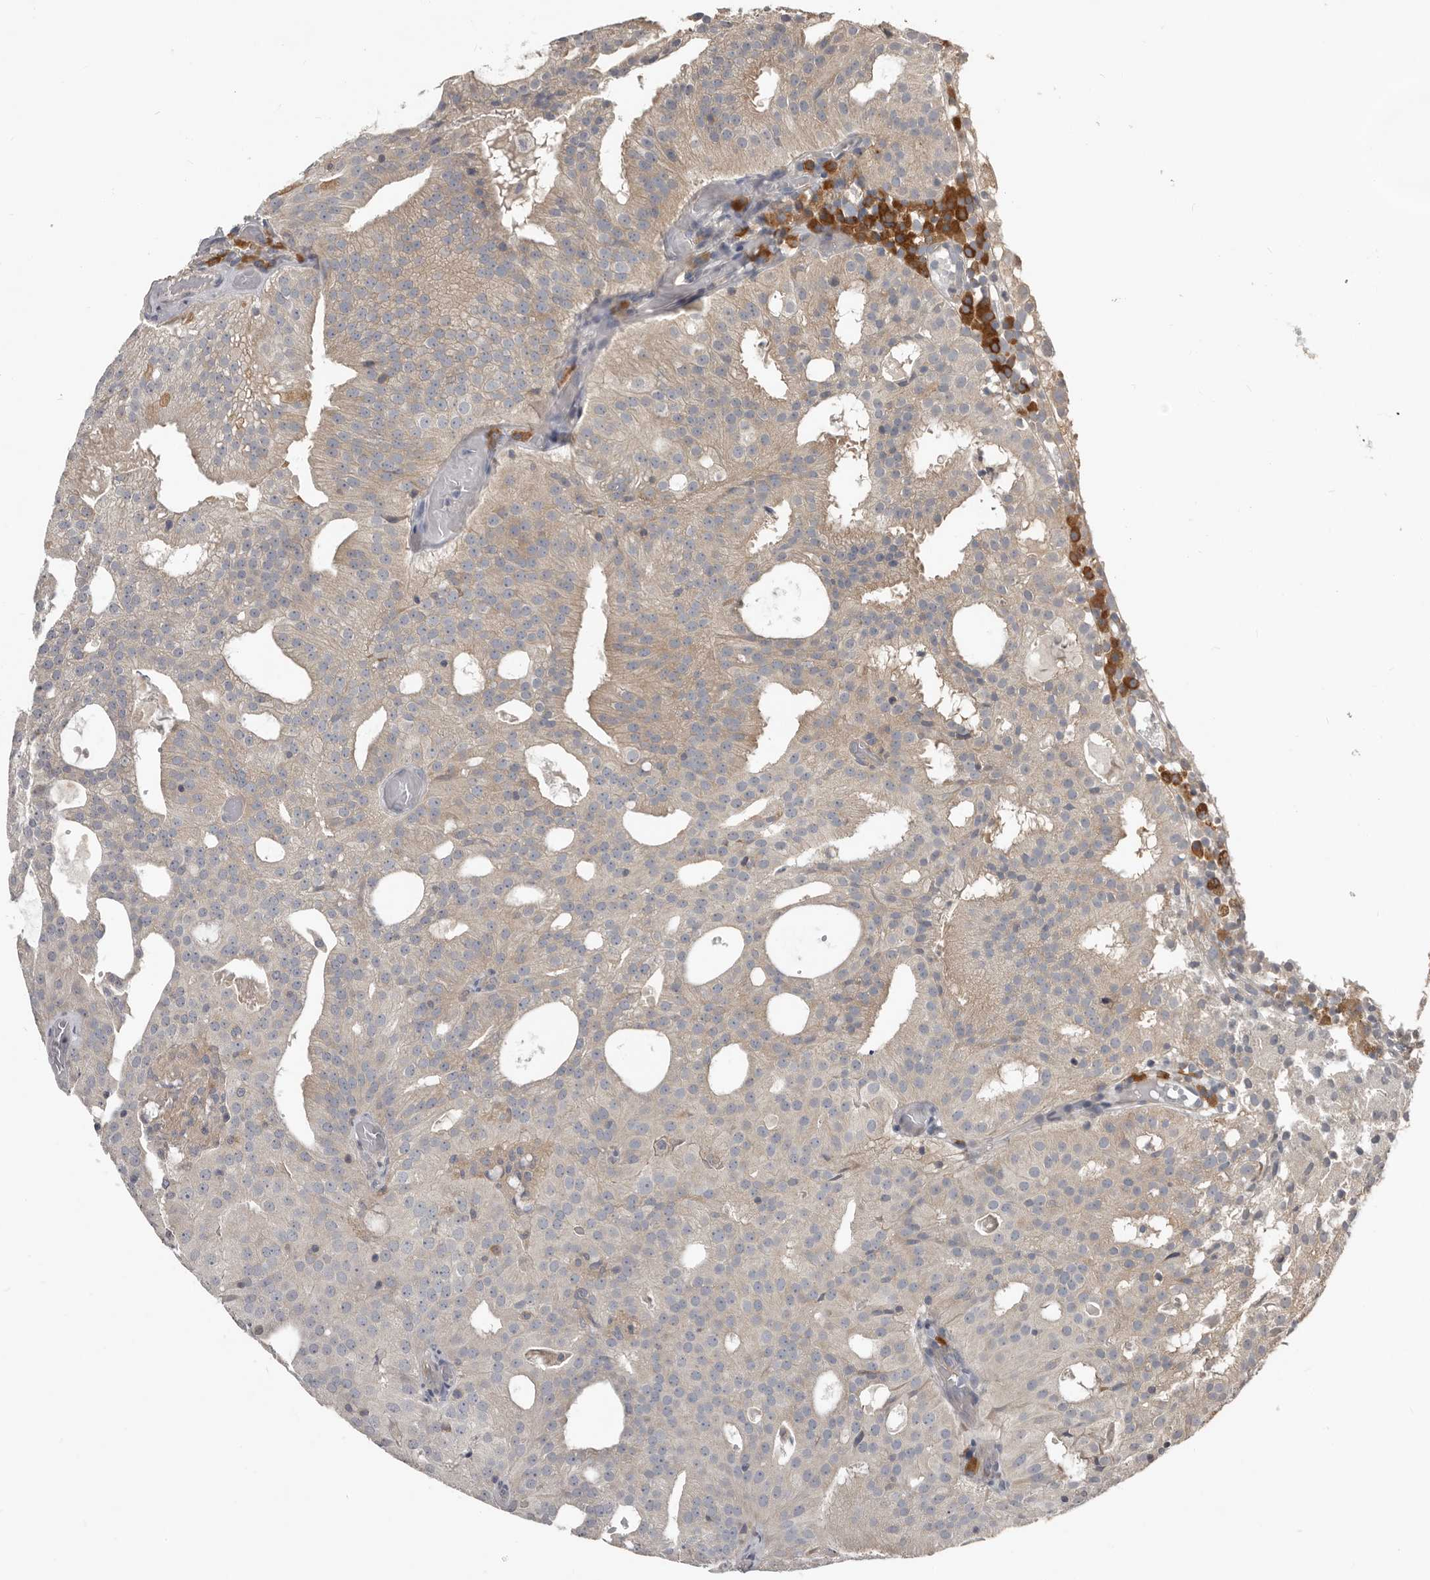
{"staining": {"intensity": "weak", "quantity": "25%-75%", "location": "cytoplasmic/membranous"}, "tissue": "prostate cancer", "cell_type": "Tumor cells", "image_type": "cancer", "snomed": [{"axis": "morphology", "description": "Adenocarcinoma, Medium grade"}, {"axis": "topography", "description": "Prostate"}], "caption": "IHC image of neoplastic tissue: prostate cancer (medium-grade adenocarcinoma) stained using IHC displays low levels of weak protein expression localized specifically in the cytoplasmic/membranous of tumor cells, appearing as a cytoplasmic/membranous brown color.", "gene": "AKNAD1", "patient": {"sex": "male", "age": 88}}